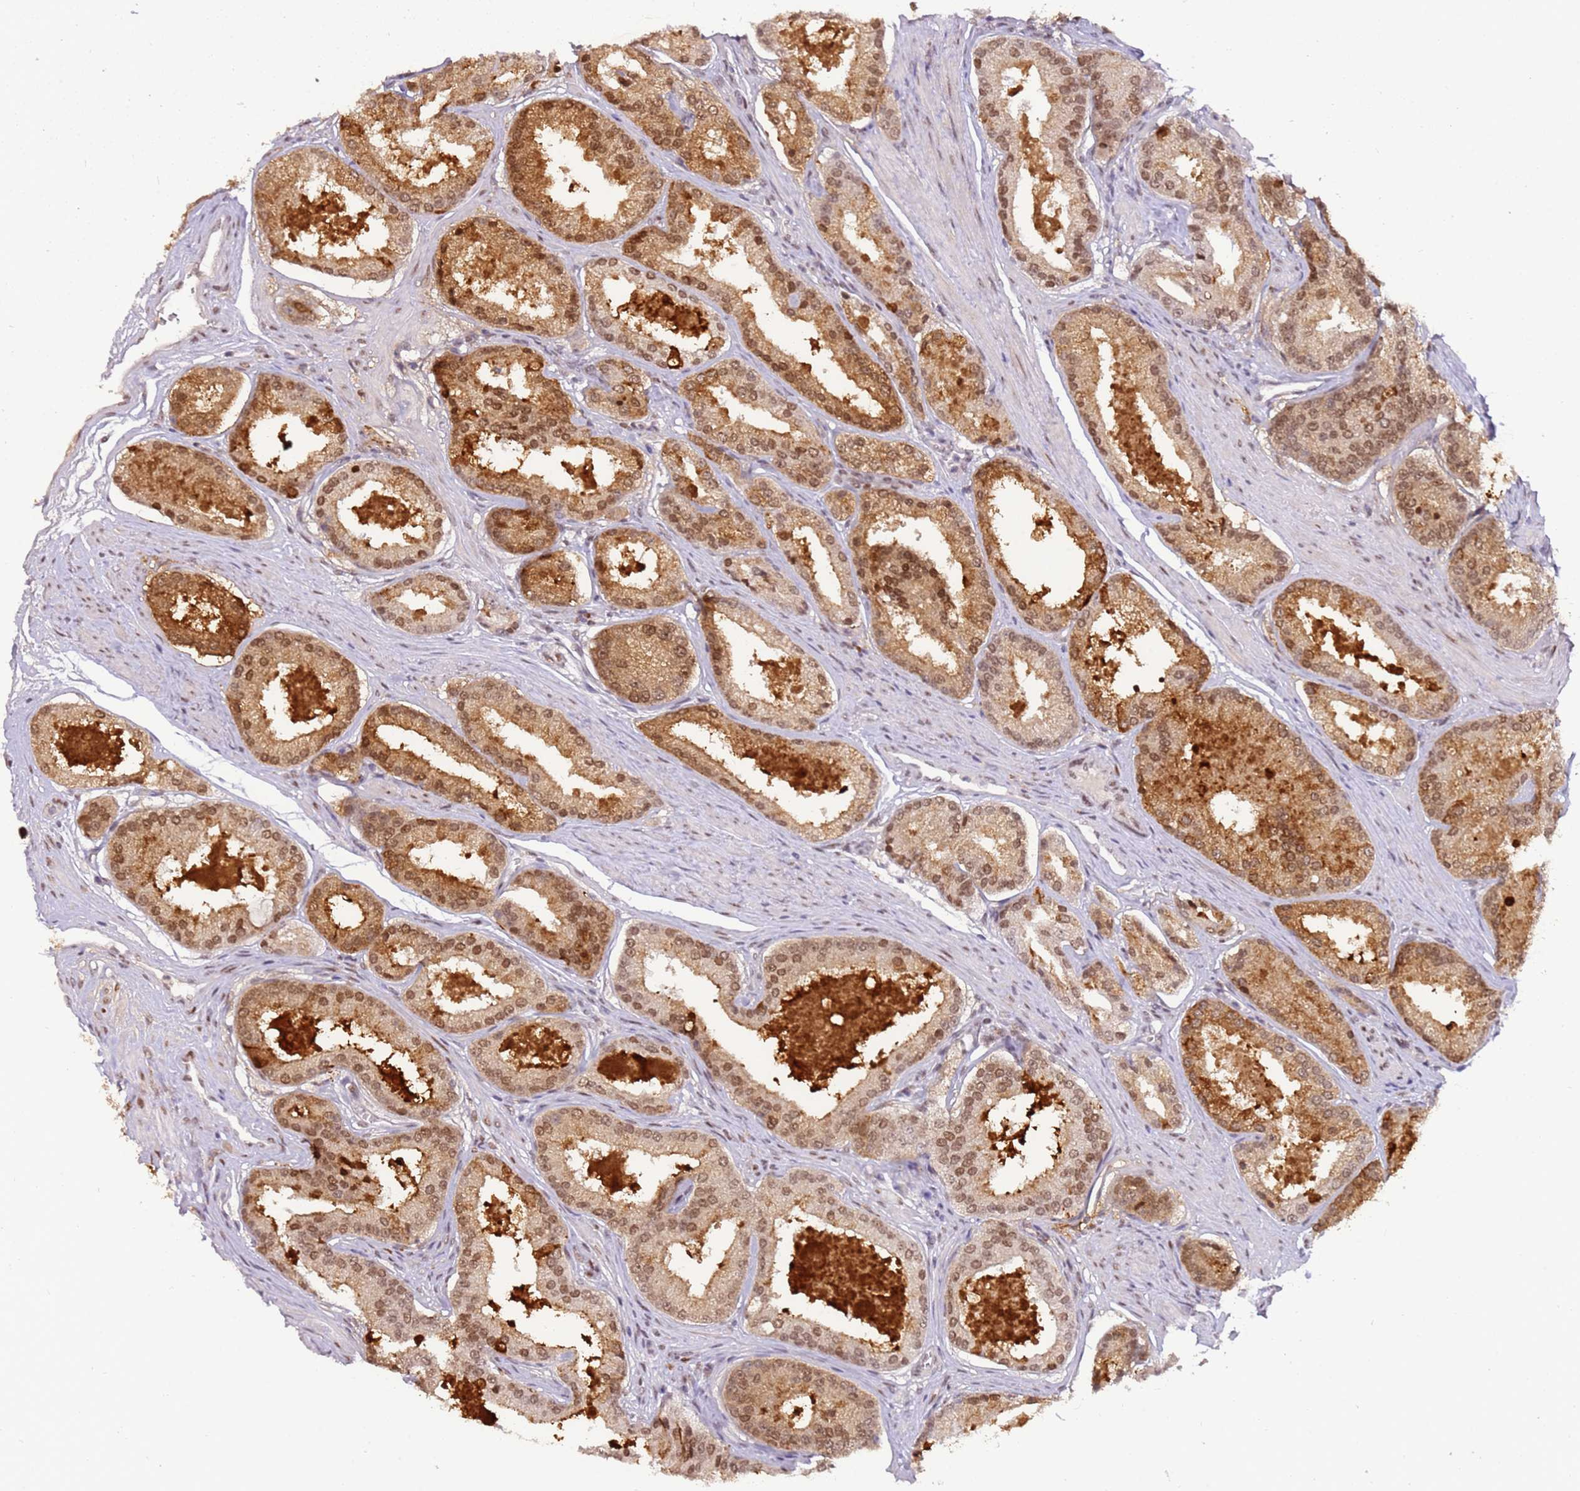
{"staining": {"intensity": "moderate", "quantity": ">75%", "location": "cytoplasmic/membranous,nuclear"}, "tissue": "prostate cancer", "cell_type": "Tumor cells", "image_type": "cancer", "snomed": [{"axis": "morphology", "description": "Adenocarcinoma, Low grade"}, {"axis": "topography", "description": "Prostate"}], "caption": "Prostate cancer (low-grade adenocarcinoma) stained for a protein (brown) reveals moderate cytoplasmic/membranous and nuclear positive expression in approximately >75% of tumor cells.", "gene": "PHC2", "patient": {"sex": "male", "age": 59}}